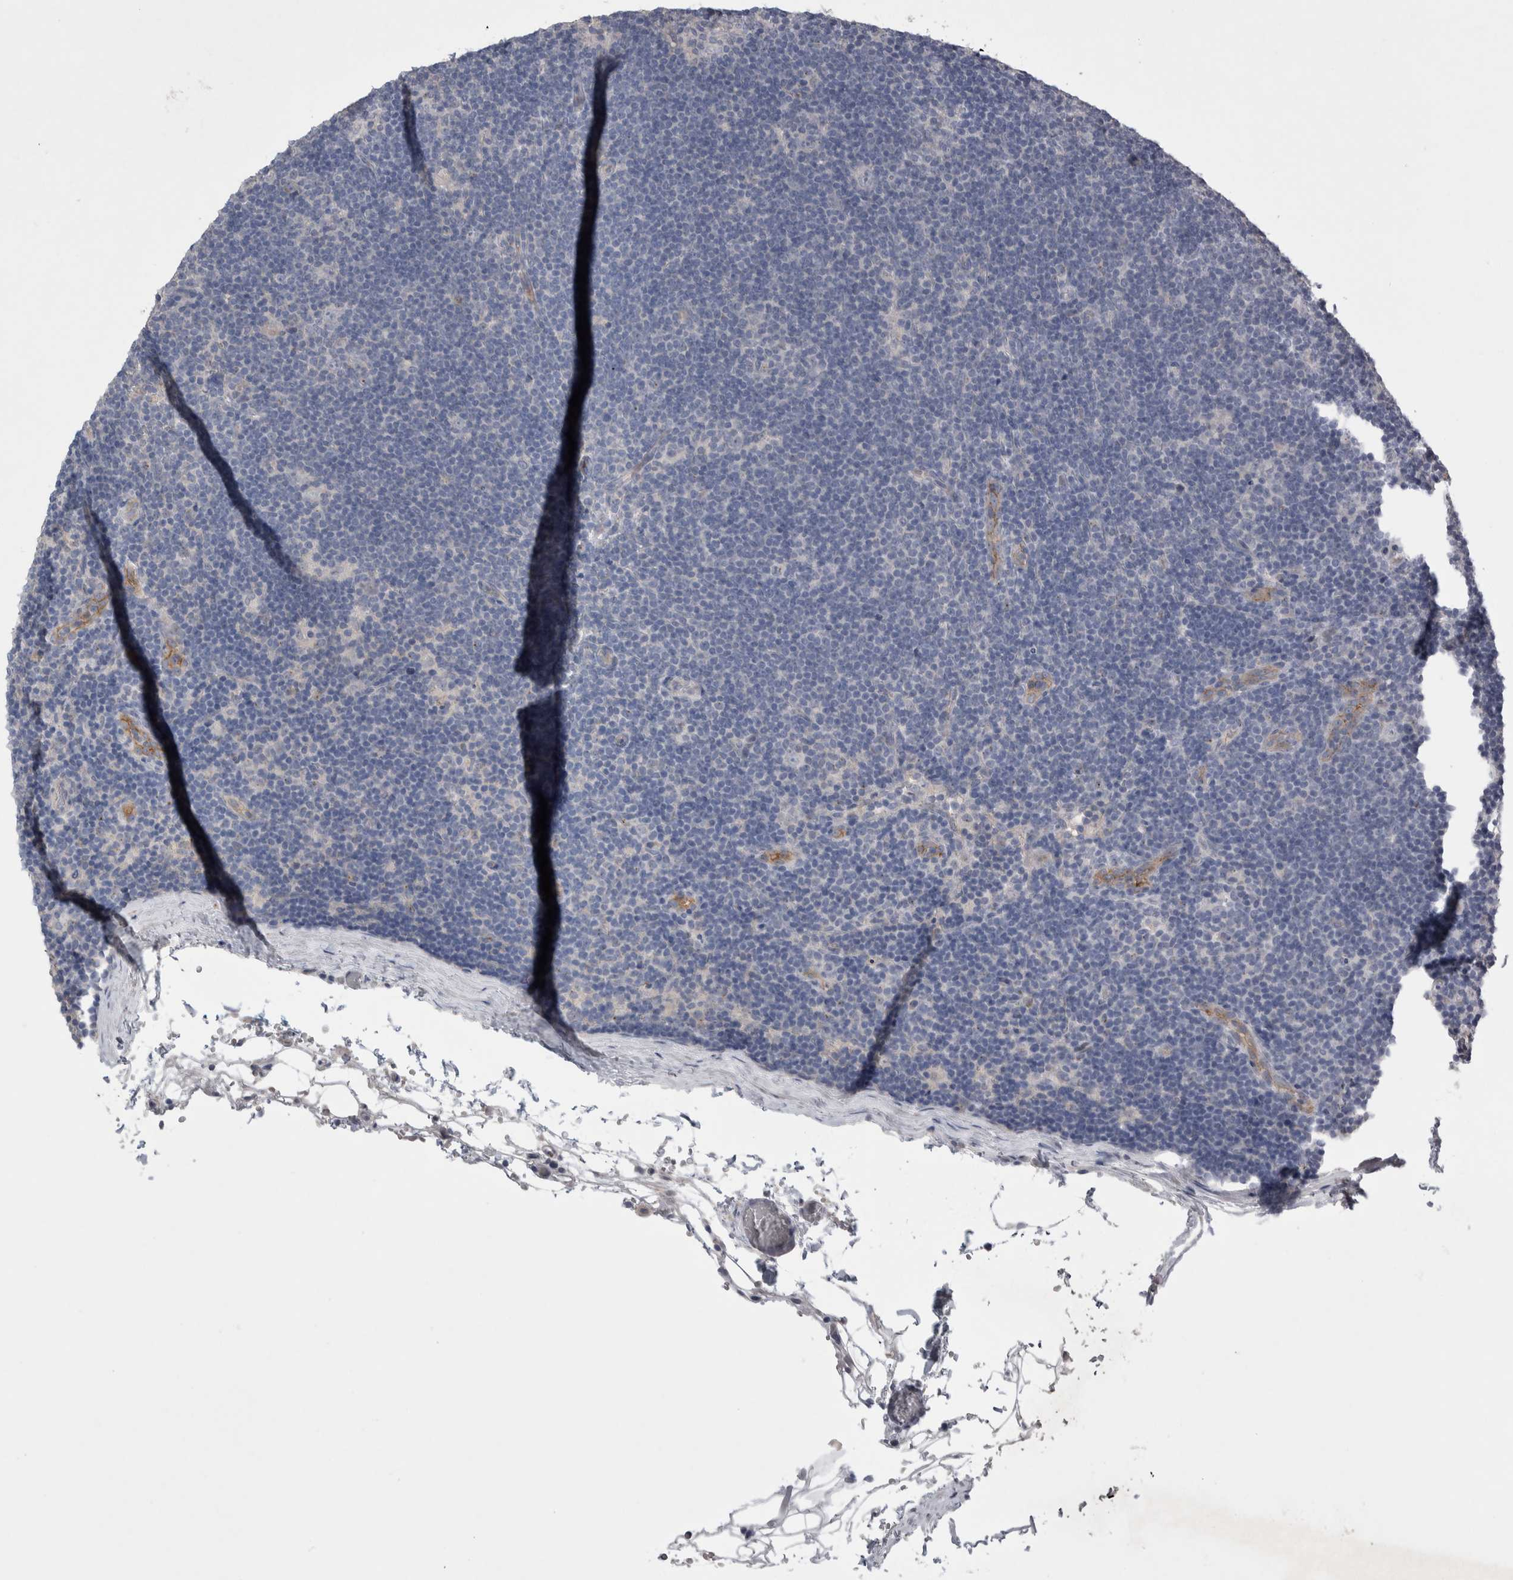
{"staining": {"intensity": "negative", "quantity": "none", "location": "none"}, "tissue": "lymphoma", "cell_type": "Tumor cells", "image_type": "cancer", "snomed": [{"axis": "morphology", "description": "Hodgkin's disease, NOS"}, {"axis": "topography", "description": "Lymph node"}], "caption": "Protein analysis of lymphoma displays no significant staining in tumor cells.", "gene": "CEP131", "patient": {"sex": "female", "age": 57}}